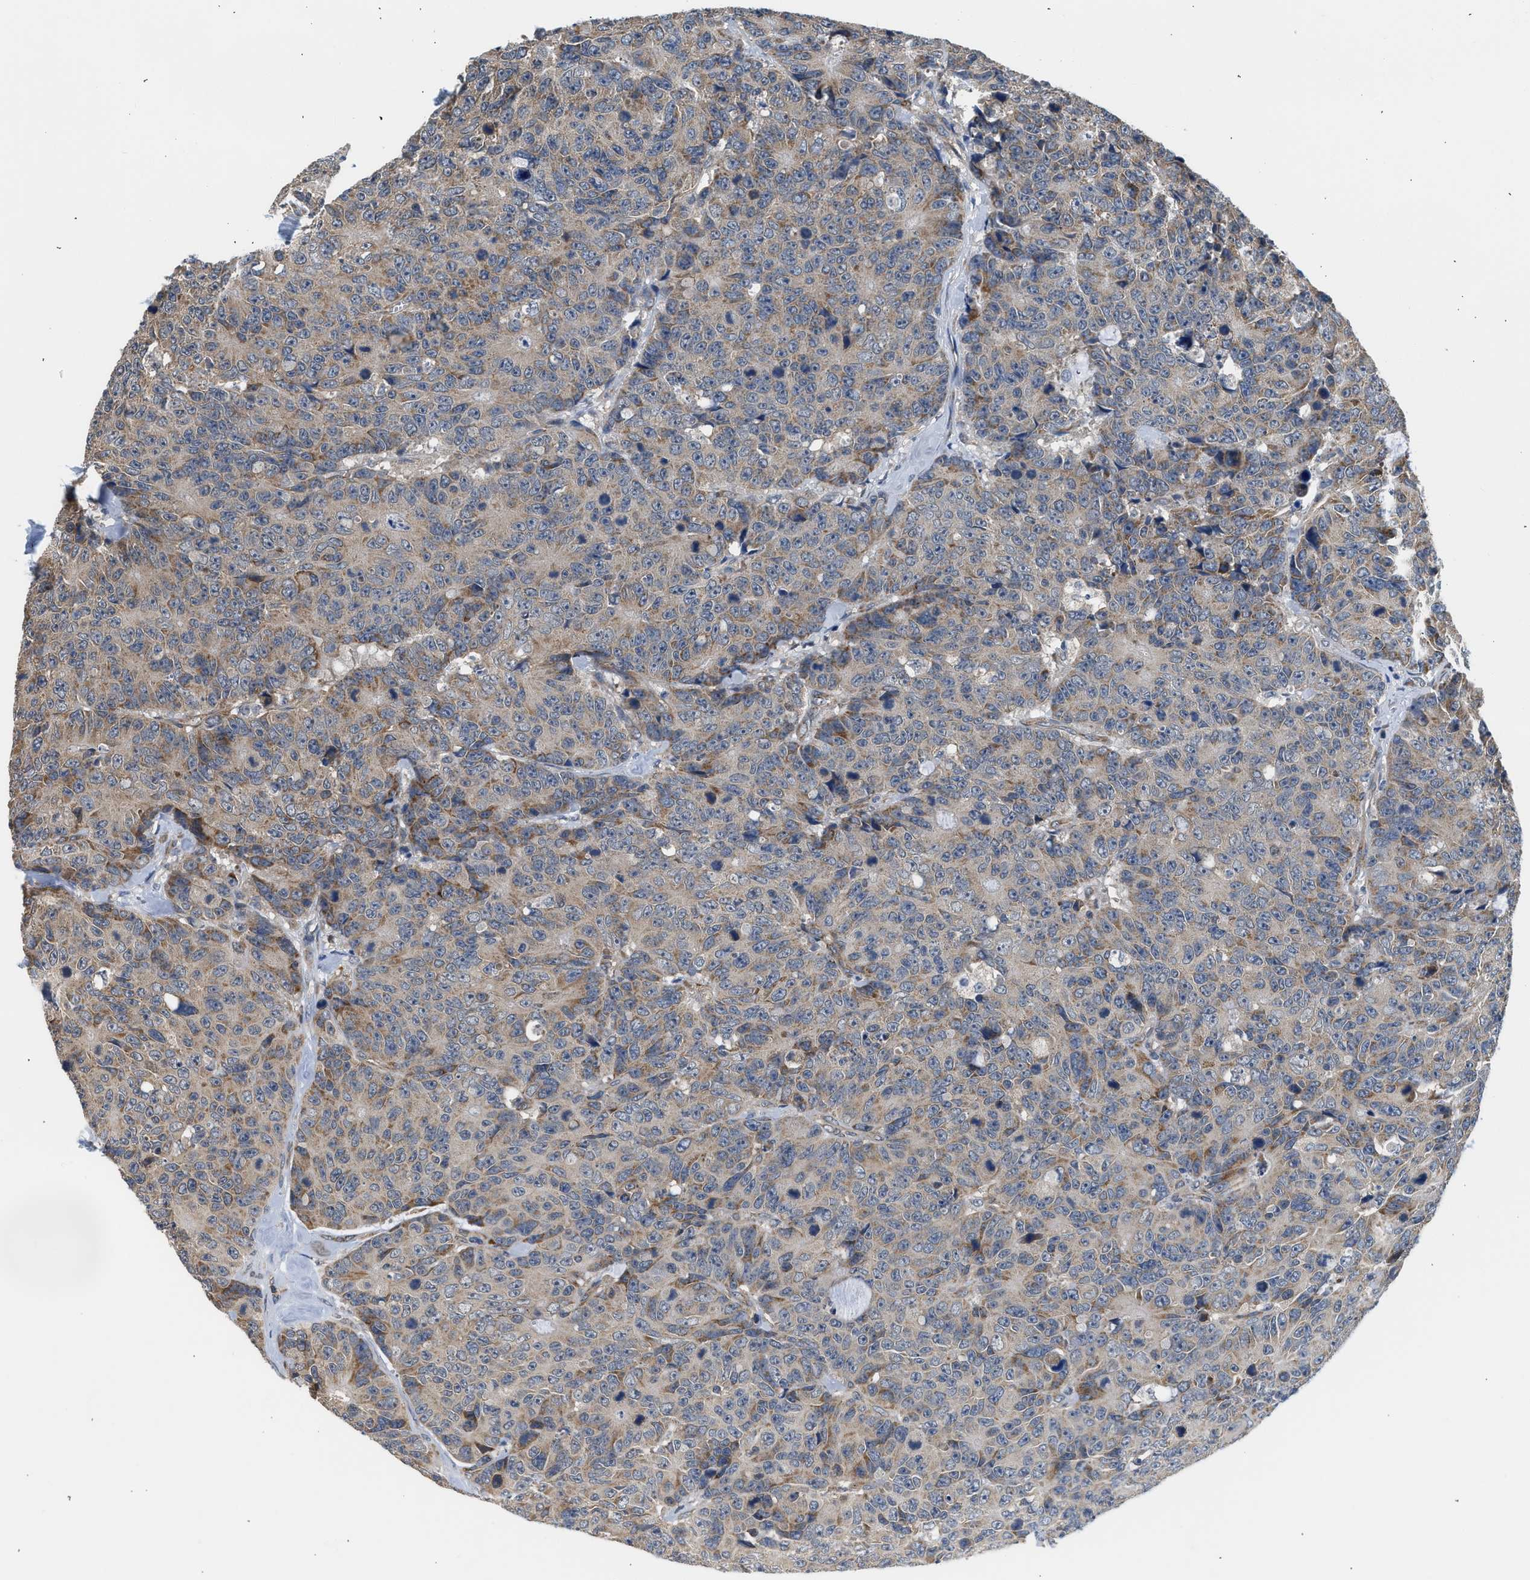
{"staining": {"intensity": "moderate", "quantity": "<25%", "location": "cytoplasmic/membranous"}, "tissue": "colorectal cancer", "cell_type": "Tumor cells", "image_type": "cancer", "snomed": [{"axis": "morphology", "description": "Adenocarcinoma, NOS"}, {"axis": "topography", "description": "Colon"}], "caption": "DAB (3,3'-diaminobenzidine) immunohistochemical staining of adenocarcinoma (colorectal) demonstrates moderate cytoplasmic/membranous protein positivity in about <25% of tumor cells.", "gene": "POLG2", "patient": {"sex": "female", "age": 86}}